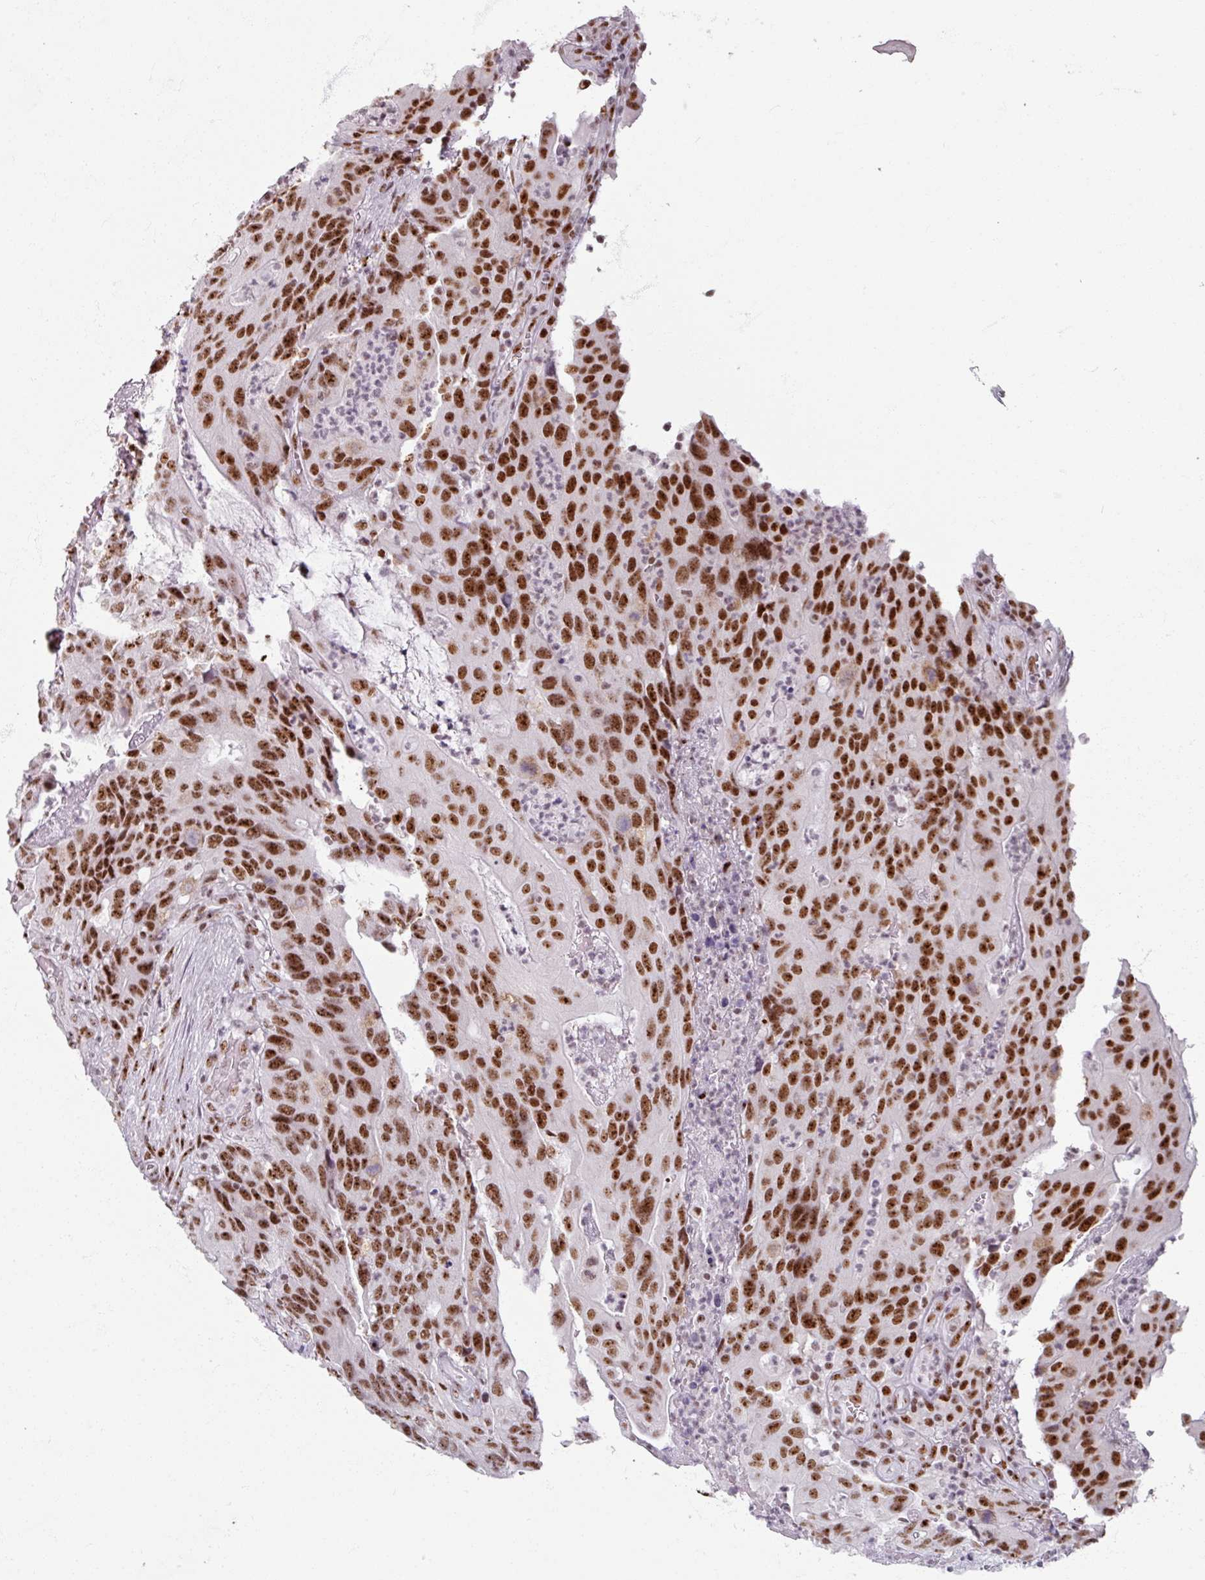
{"staining": {"intensity": "strong", "quantity": ">75%", "location": "nuclear"}, "tissue": "colorectal cancer", "cell_type": "Tumor cells", "image_type": "cancer", "snomed": [{"axis": "morphology", "description": "Adenocarcinoma, NOS"}, {"axis": "topography", "description": "Colon"}], "caption": "Immunohistochemistry (IHC) image of human colorectal cancer stained for a protein (brown), which shows high levels of strong nuclear expression in approximately >75% of tumor cells.", "gene": "ADAR", "patient": {"sex": "male", "age": 83}}